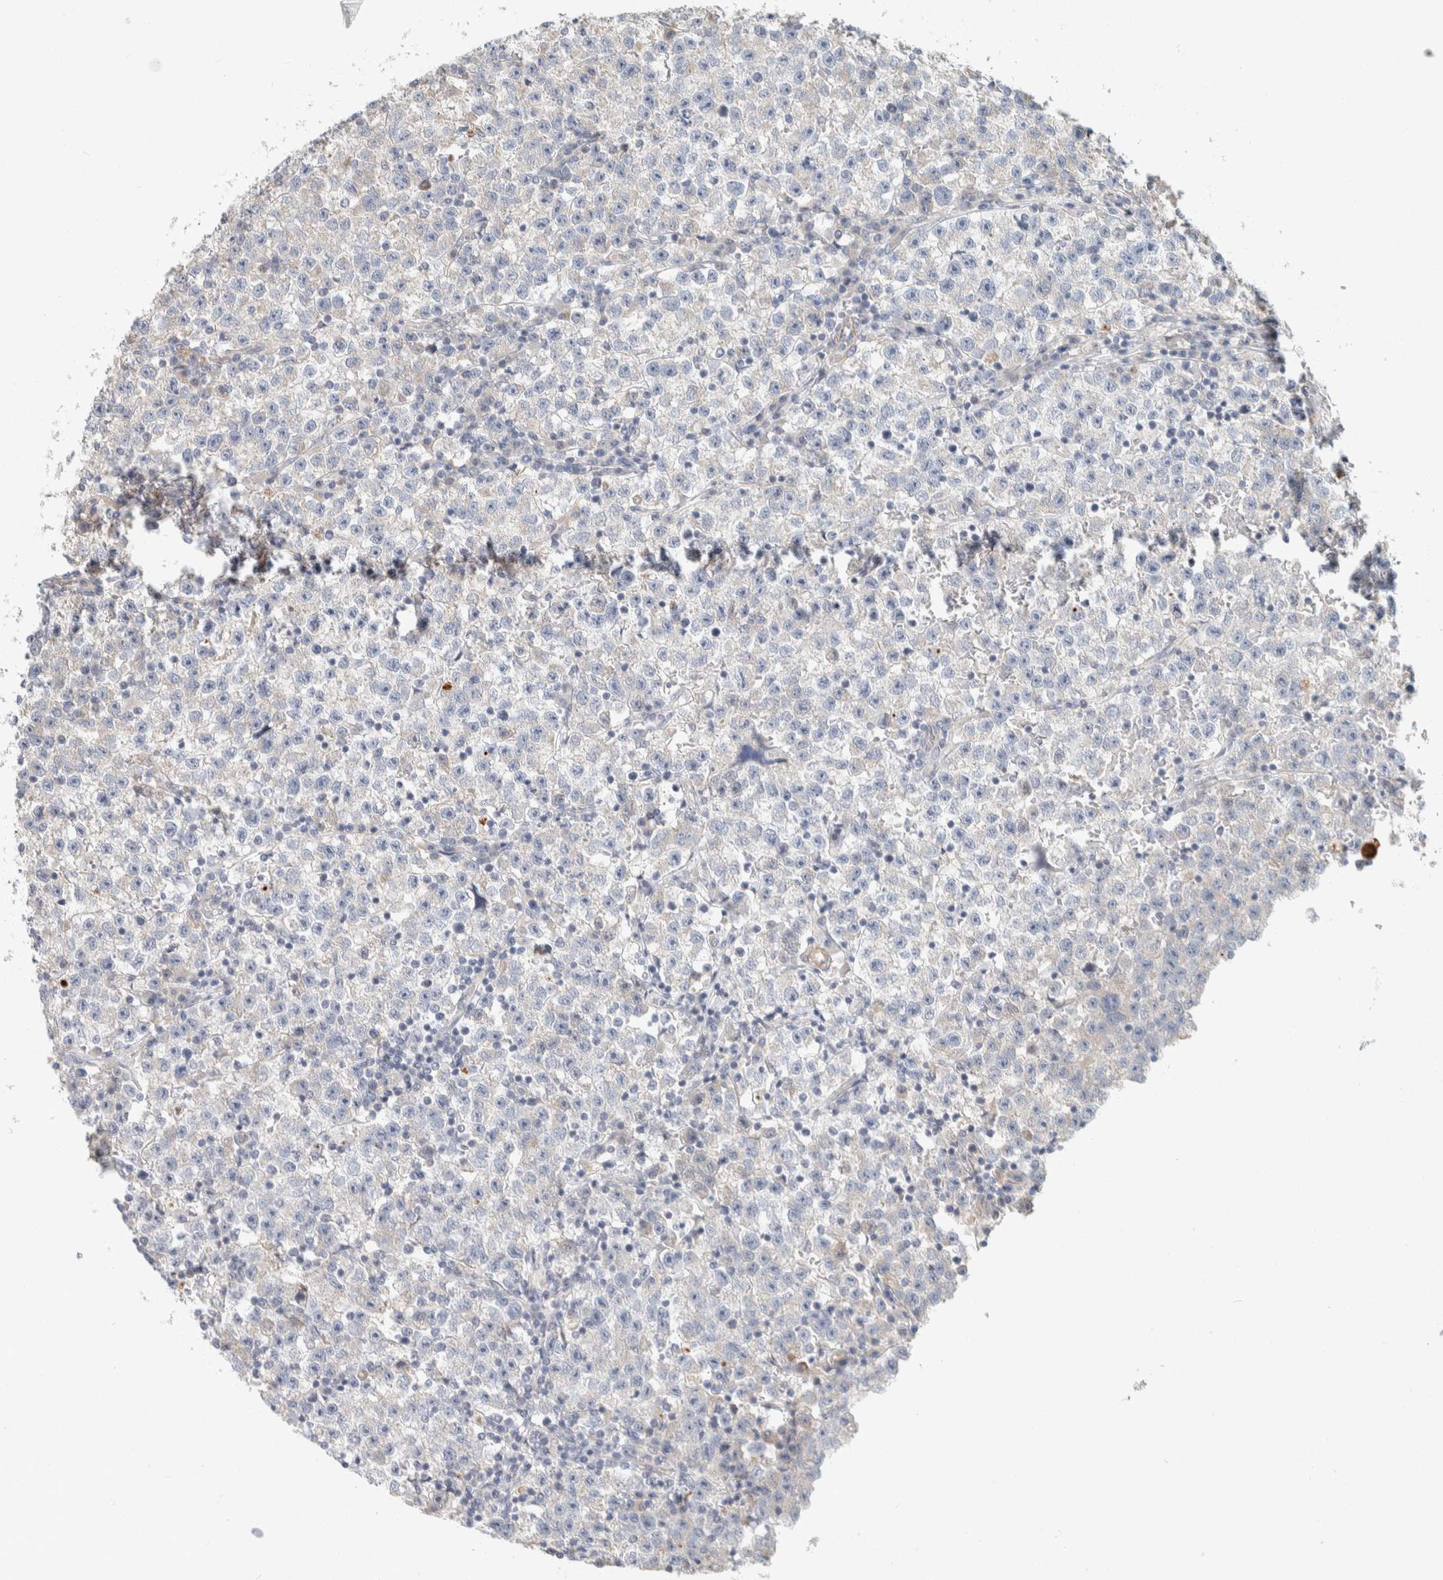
{"staining": {"intensity": "negative", "quantity": "none", "location": "none"}, "tissue": "testis cancer", "cell_type": "Tumor cells", "image_type": "cancer", "snomed": [{"axis": "morphology", "description": "Seminoma, NOS"}, {"axis": "topography", "description": "Testis"}], "caption": "A histopathology image of testis cancer stained for a protein shows no brown staining in tumor cells. The staining was performed using DAB to visualize the protein expression in brown, while the nuclei were stained in blue with hematoxylin (Magnification: 20x).", "gene": "CDR2", "patient": {"sex": "male", "age": 22}}